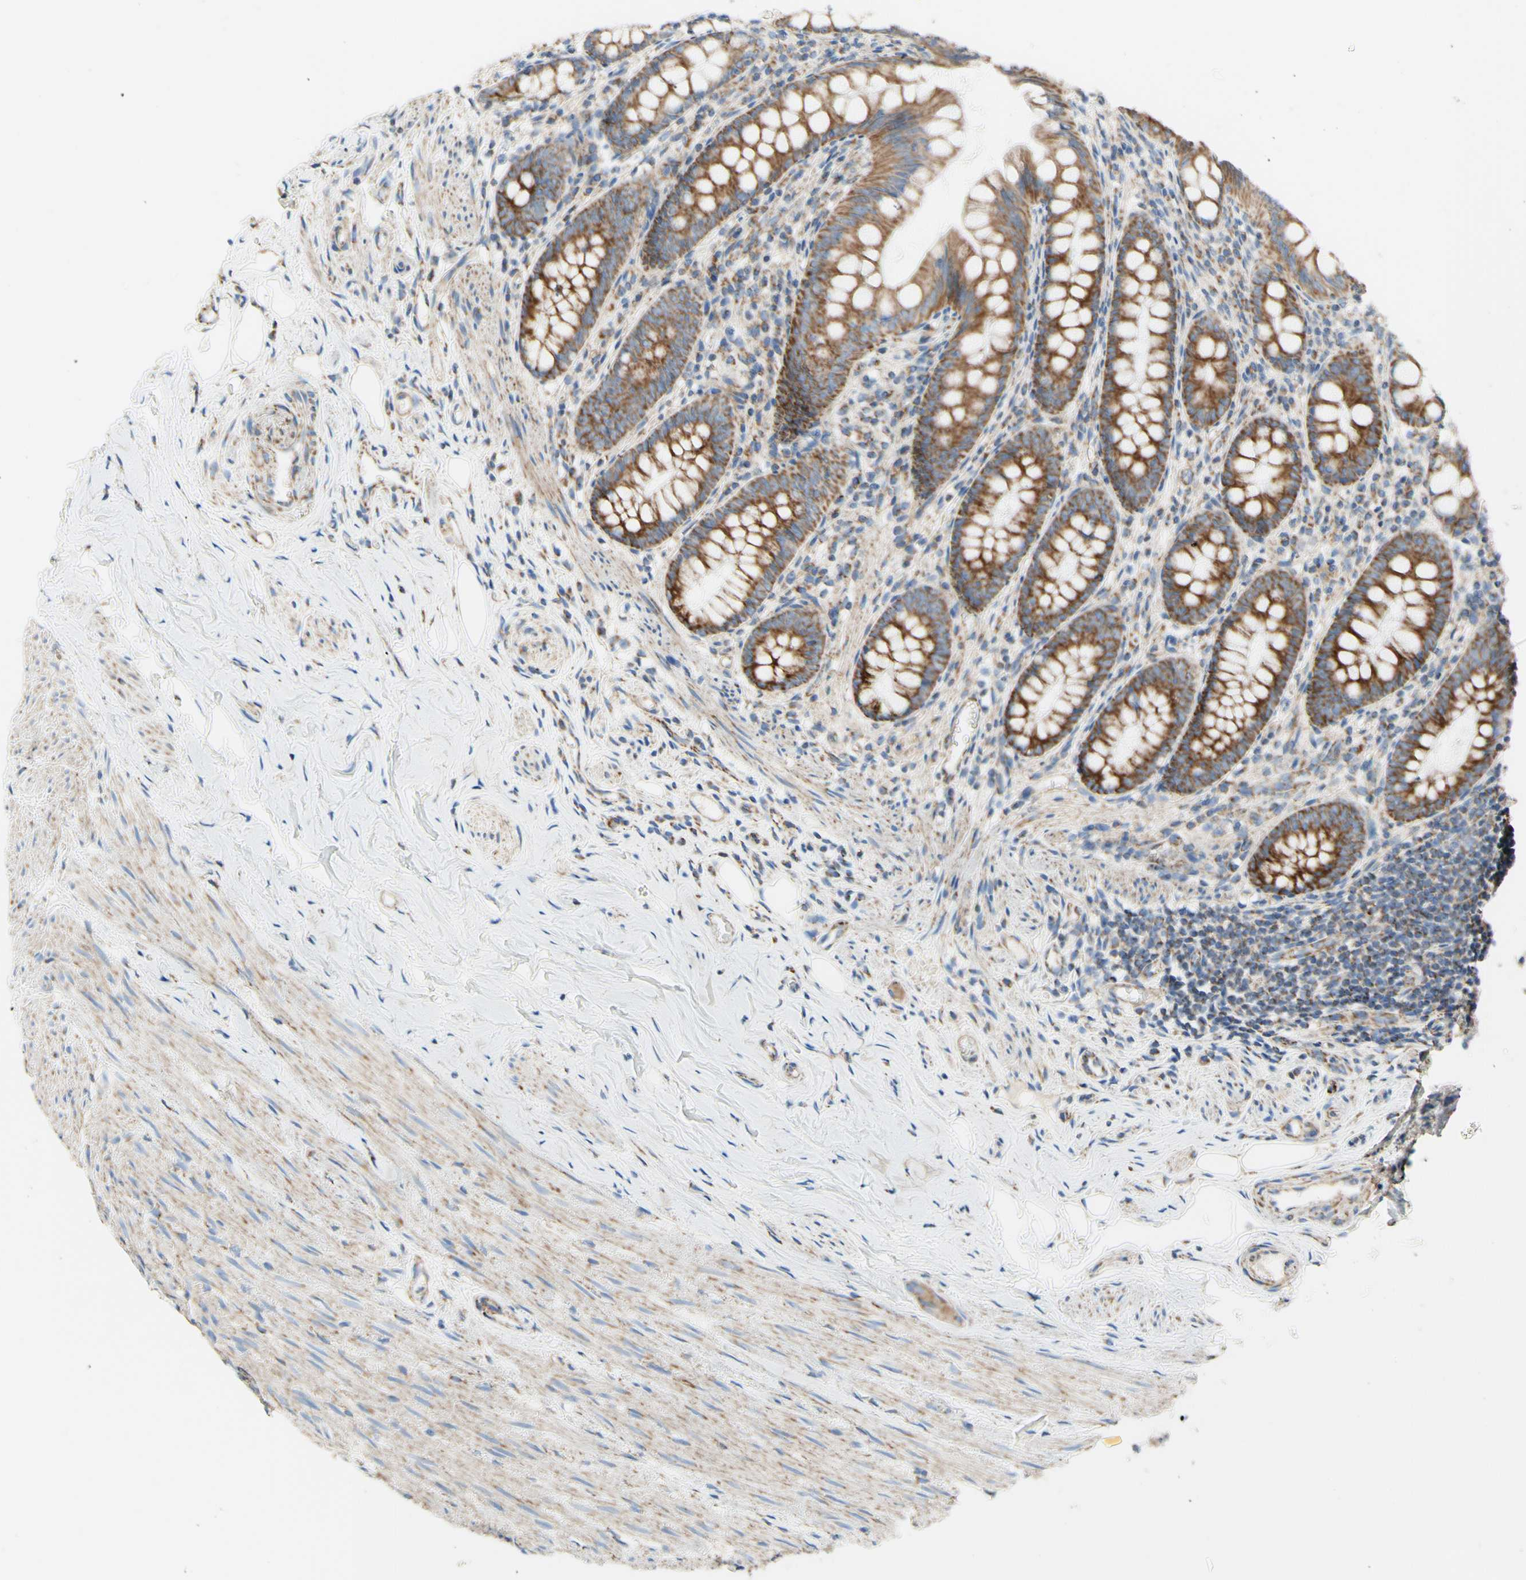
{"staining": {"intensity": "strong", "quantity": ">75%", "location": "cytoplasmic/membranous"}, "tissue": "appendix", "cell_type": "Glandular cells", "image_type": "normal", "snomed": [{"axis": "morphology", "description": "Normal tissue, NOS"}, {"axis": "topography", "description": "Appendix"}], "caption": "A brown stain labels strong cytoplasmic/membranous positivity of a protein in glandular cells of normal appendix.", "gene": "ARMC10", "patient": {"sex": "female", "age": 77}}